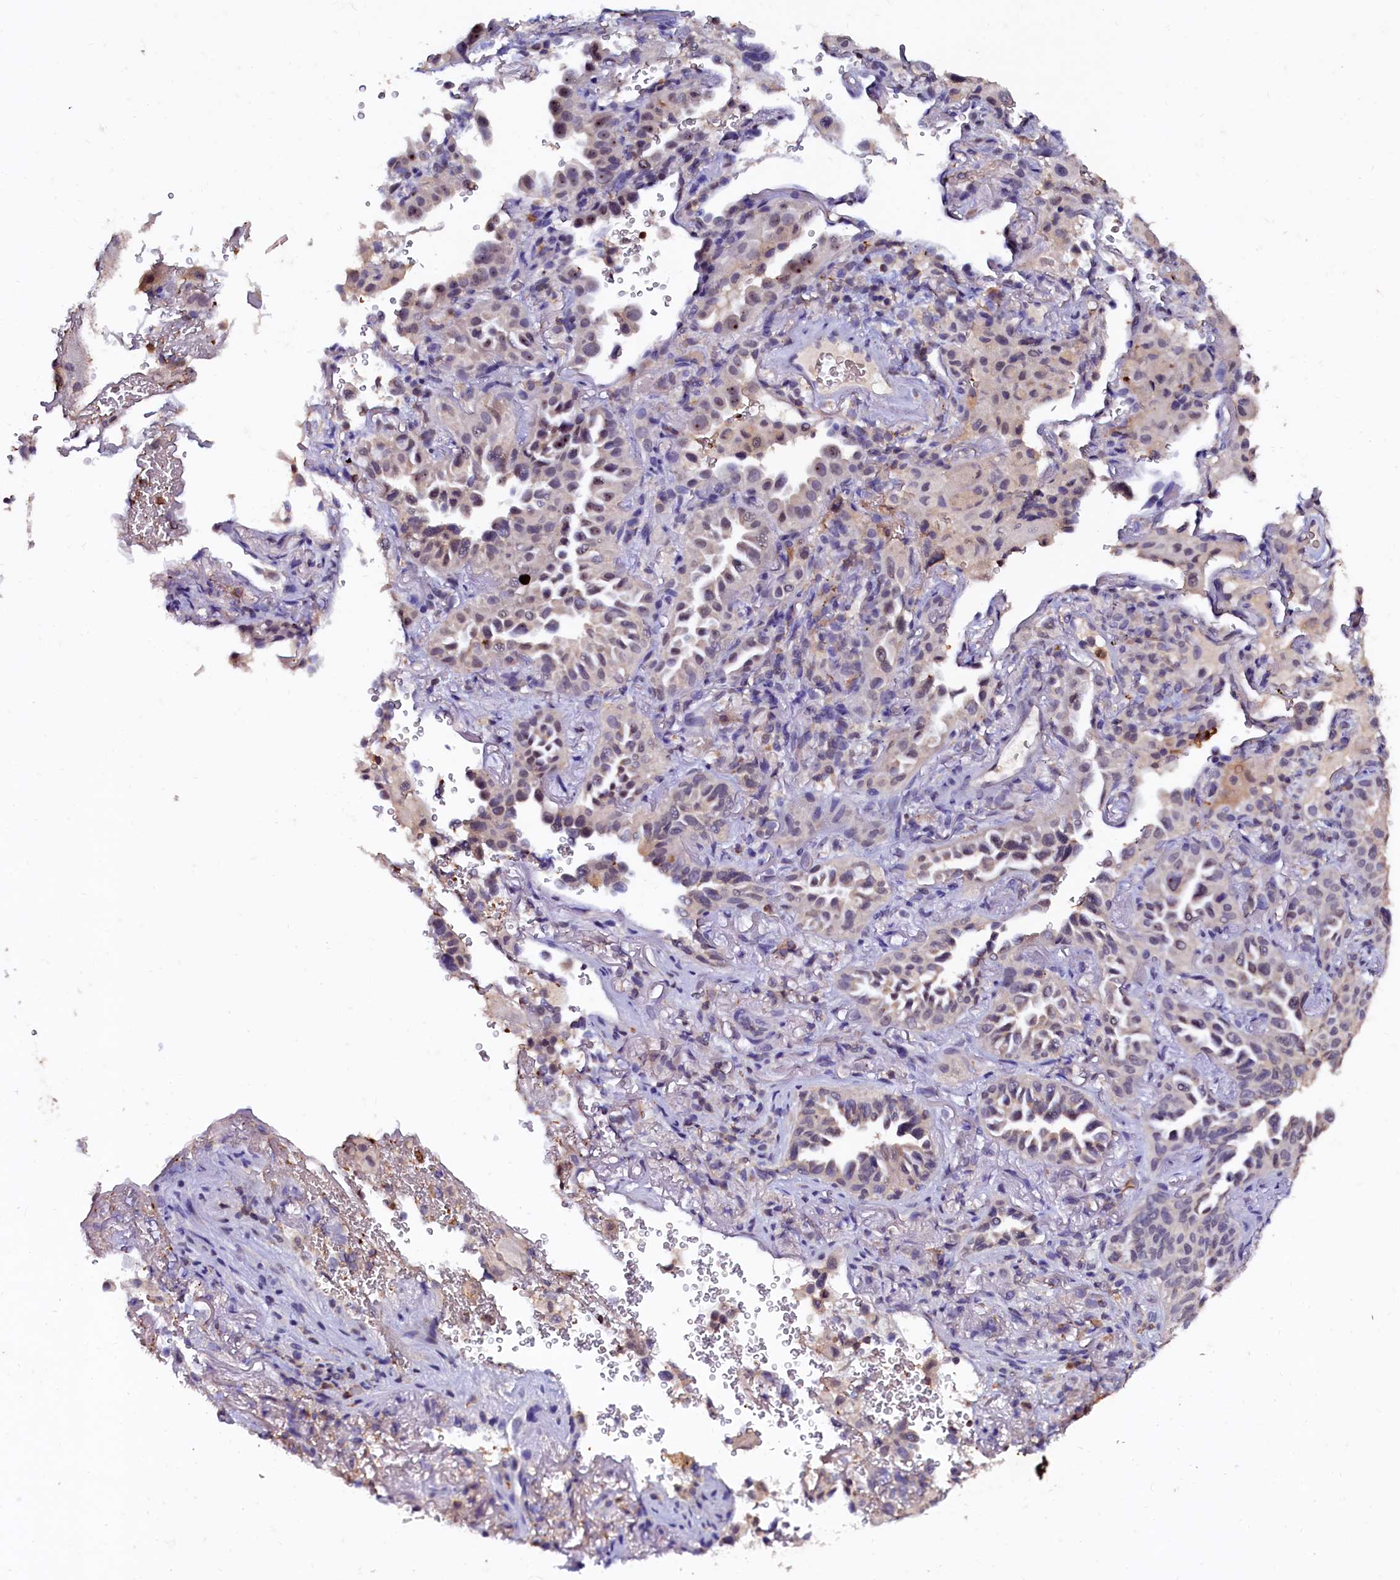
{"staining": {"intensity": "negative", "quantity": "none", "location": "none"}, "tissue": "lung cancer", "cell_type": "Tumor cells", "image_type": "cancer", "snomed": [{"axis": "morphology", "description": "Adenocarcinoma, NOS"}, {"axis": "topography", "description": "Lung"}], "caption": "The immunohistochemistry (IHC) photomicrograph has no significant expression in tumor cells of lung adenocarcinoma tissue.", "gene": "CSTPP1", "patient": {"sex": "female", "age": 69}}